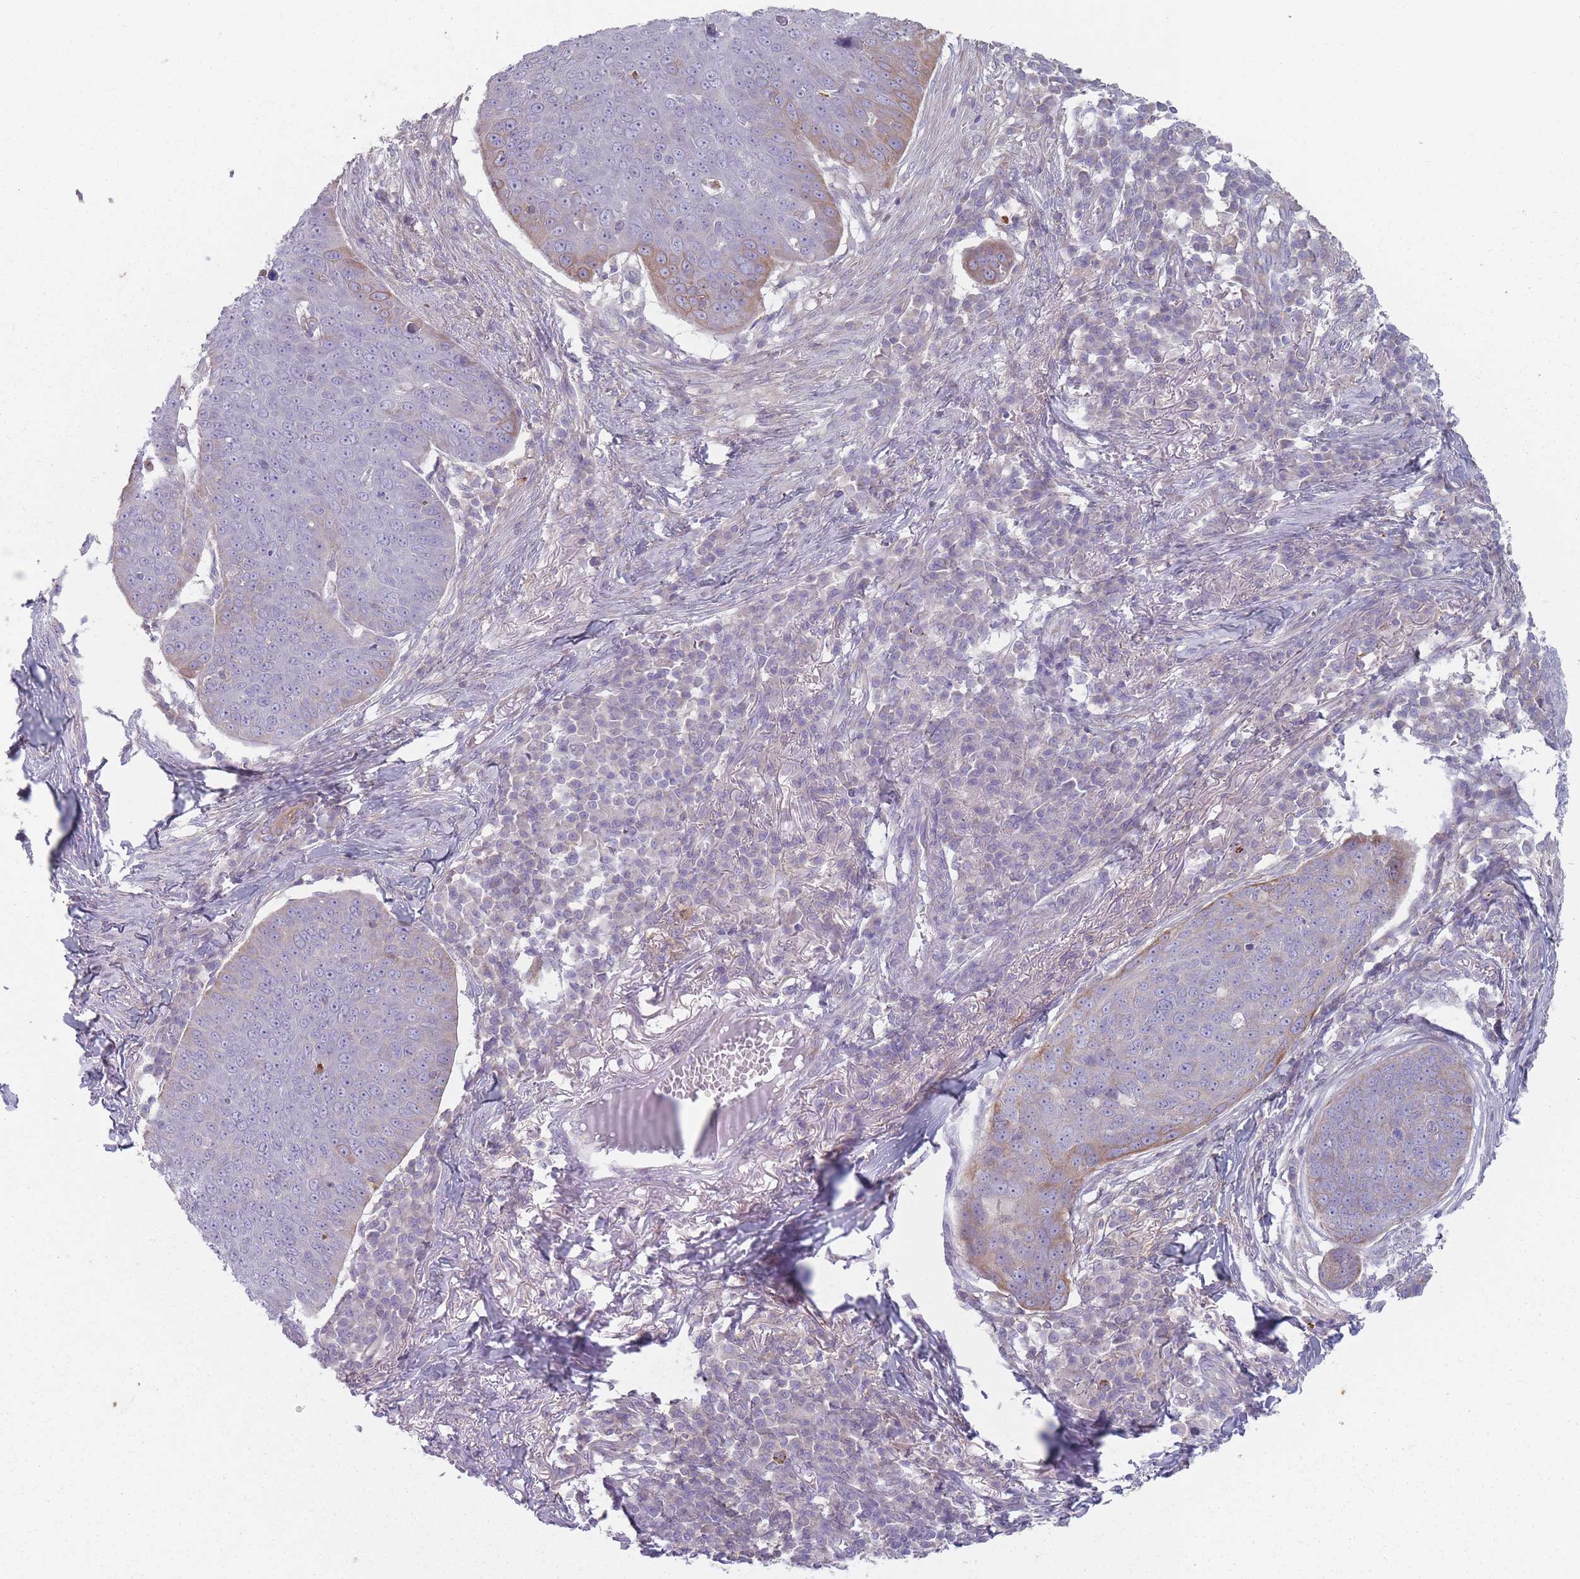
{"staining": {"intensity": "moderate", "quantity": "<25%", "location": "cytoplasmic/membranous"}, "tissue": "skin cancer", "cell_type": "Tumor cells", "image_type": "cancer", "snomed": [{"axis": "morphology", "description": "Squamous cell carcinoma, NOS"}, {"axis": "topography", "description": "Skin"}], "caption": "A low amount of moderate cytoplasmic/membranous expression is identified in about <25% of tumor cells in squamous cell carcinoma (skin) tissue.", "gene": "HSBP1L1", "patient": {"sex": "male", "age": 71}}